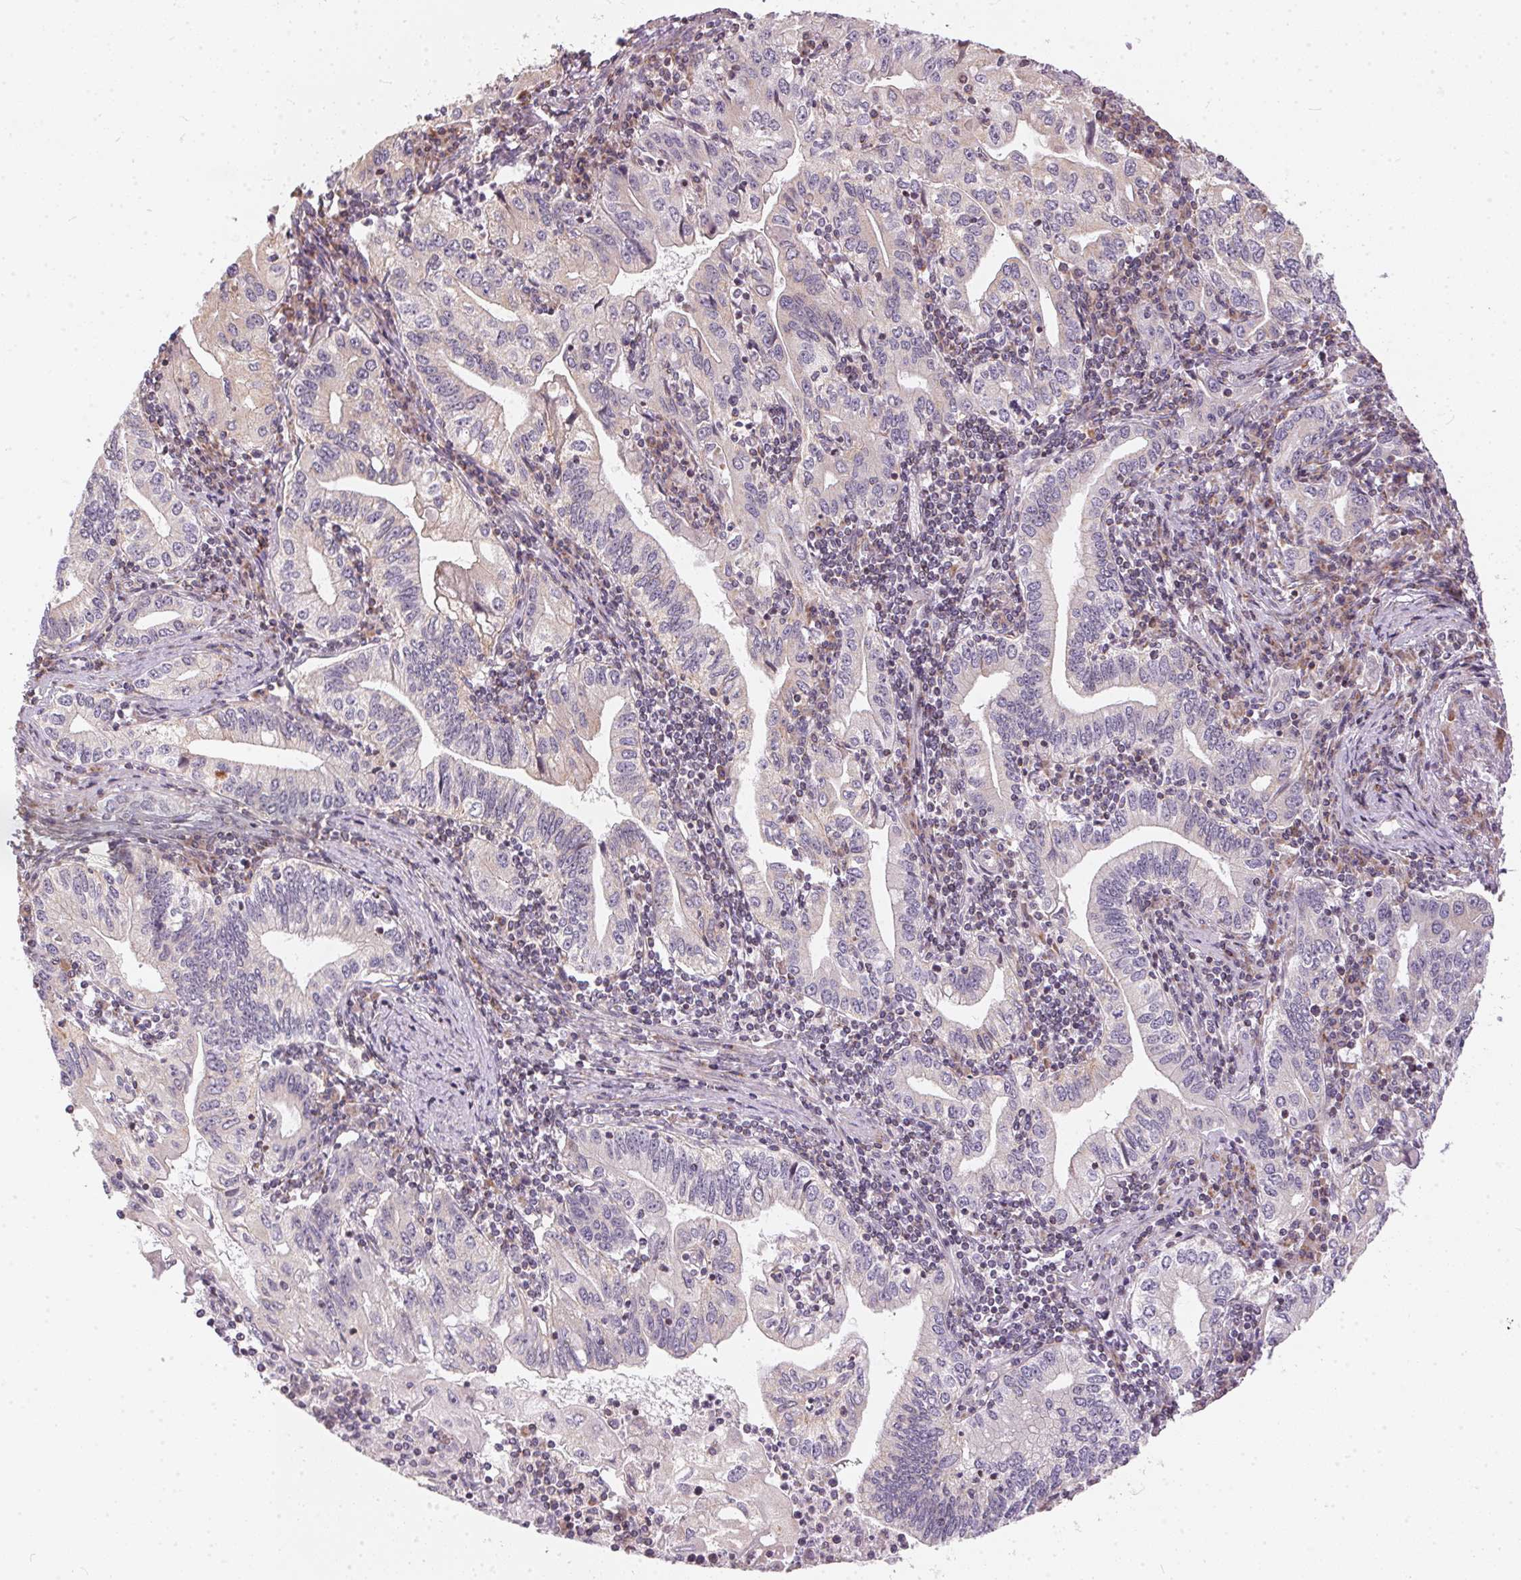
{"staining": {"intensity": "negative", "quantity": "none", "location": "none"}, "tissue": "stomach cancer", "cell_type": "Tumor cells", "image_type": "cancer", "snomed": [{"axis": "morphology", "description": "Adenocarcinoma, NOS"}, {"axis": "topography", "description": "Stomach, lower"}], "caption": "High magnification brightfield microscopy of adenocarcinoma (stomach) stained with DAB (3,3'-diaminobenzidine) (brown) and counterstained with hematoxylin (blue): tumor cells show no significant staining.", "gene": "VWA5B2", "patient": {"sex": "female", "age": 72}}